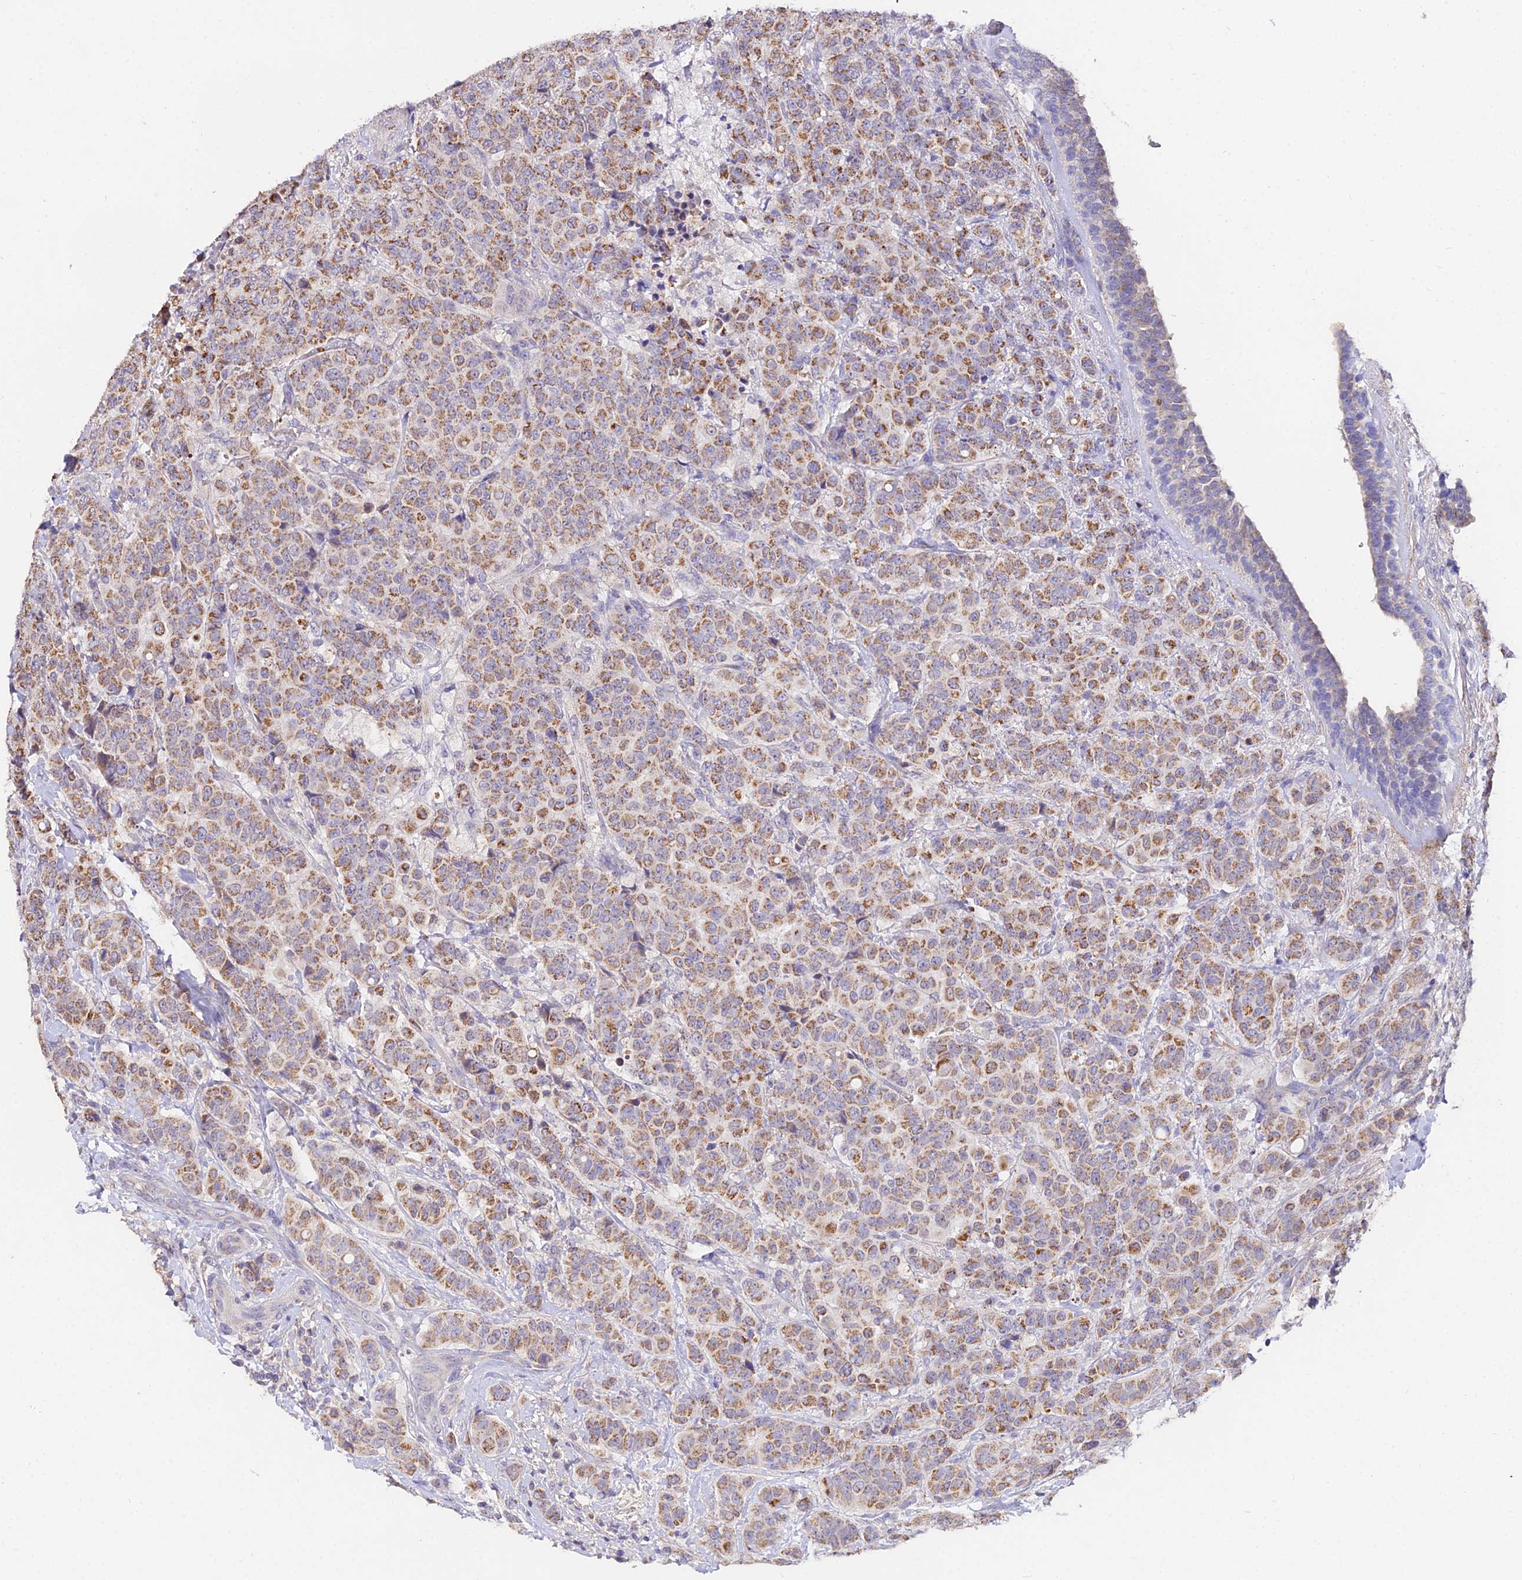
{"staining": {"intensity": "moderate", "quantity": ">75%", "location": "cytoplasmic/membranous"}, "tissue": "breast cancer", "cell_type": "Tumor cells", "image_type": "cancer", "snomed": [{"axis": "morphology", "description": "Duct carcinoma"}, {"axis": "topography", "description": "Breast"}], "caption": "DAB (3,3'-diaminobenzidine) immunohistochemical staining of human infiltrating ductal carcinoma (breast) reveals moderate cytoplasmic/membranous protein positivity in about >75% of tumor cells.", "gene": "WDR5B", "patient": {"sex": "female", "age": 40}}